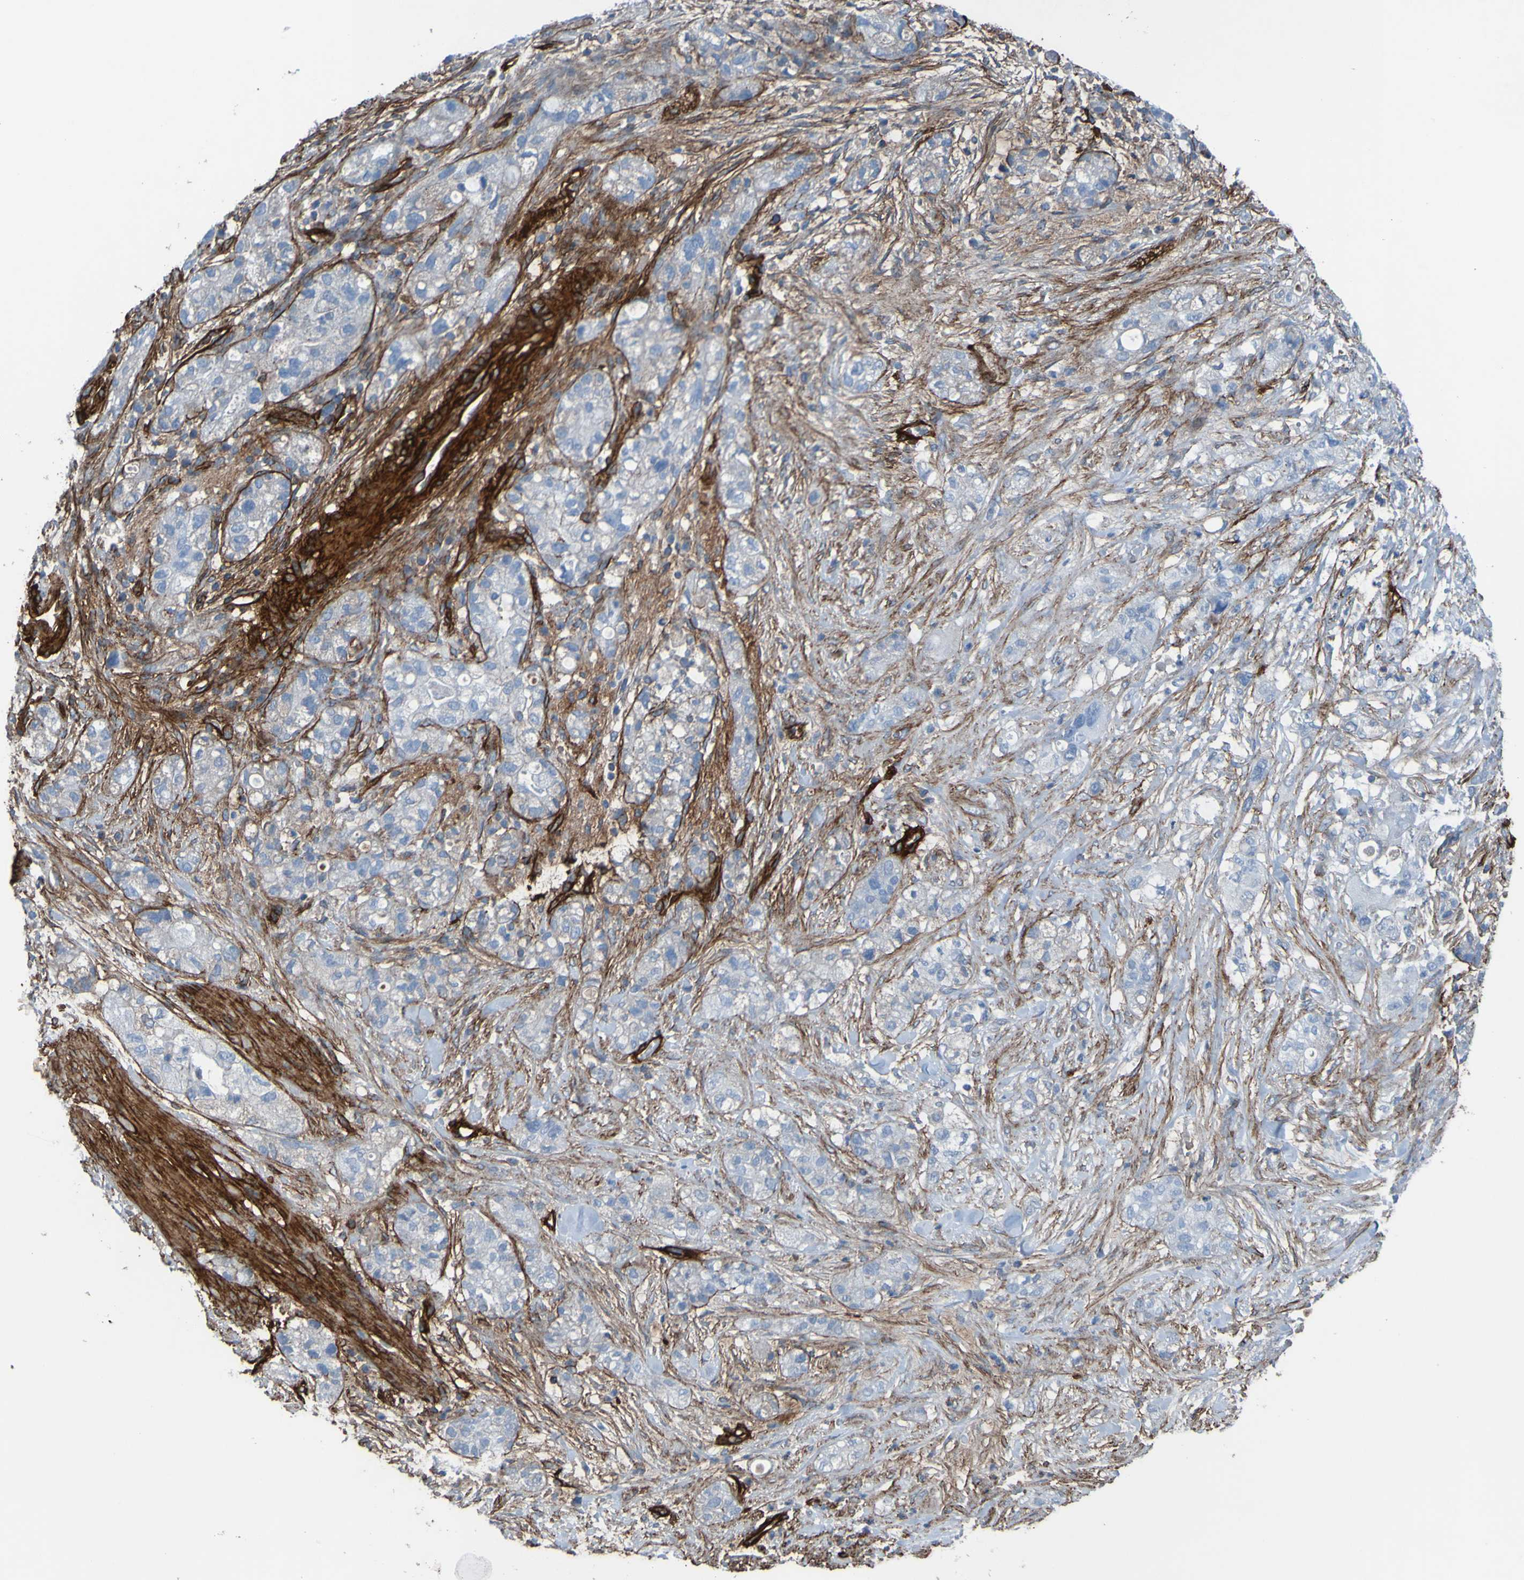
{"staining": {"intensity": "negative", "quantity": "none", "location": "none"}, "tissue": "pancreatic cancer", "cell_type": "Tumor cells", "image_type": "cancer", "snomed": [{"axis": "morphology", "description": "Adenocarcinoma, NOS"}, {"axis": "topography", "description": "Pancreas"}], "caption": "Tumor cells show no significant staining in pancreatic cancer (adenocarcinoma).", "gene": "COL4A2", "patient": {"sex": "female", "age": 78}}